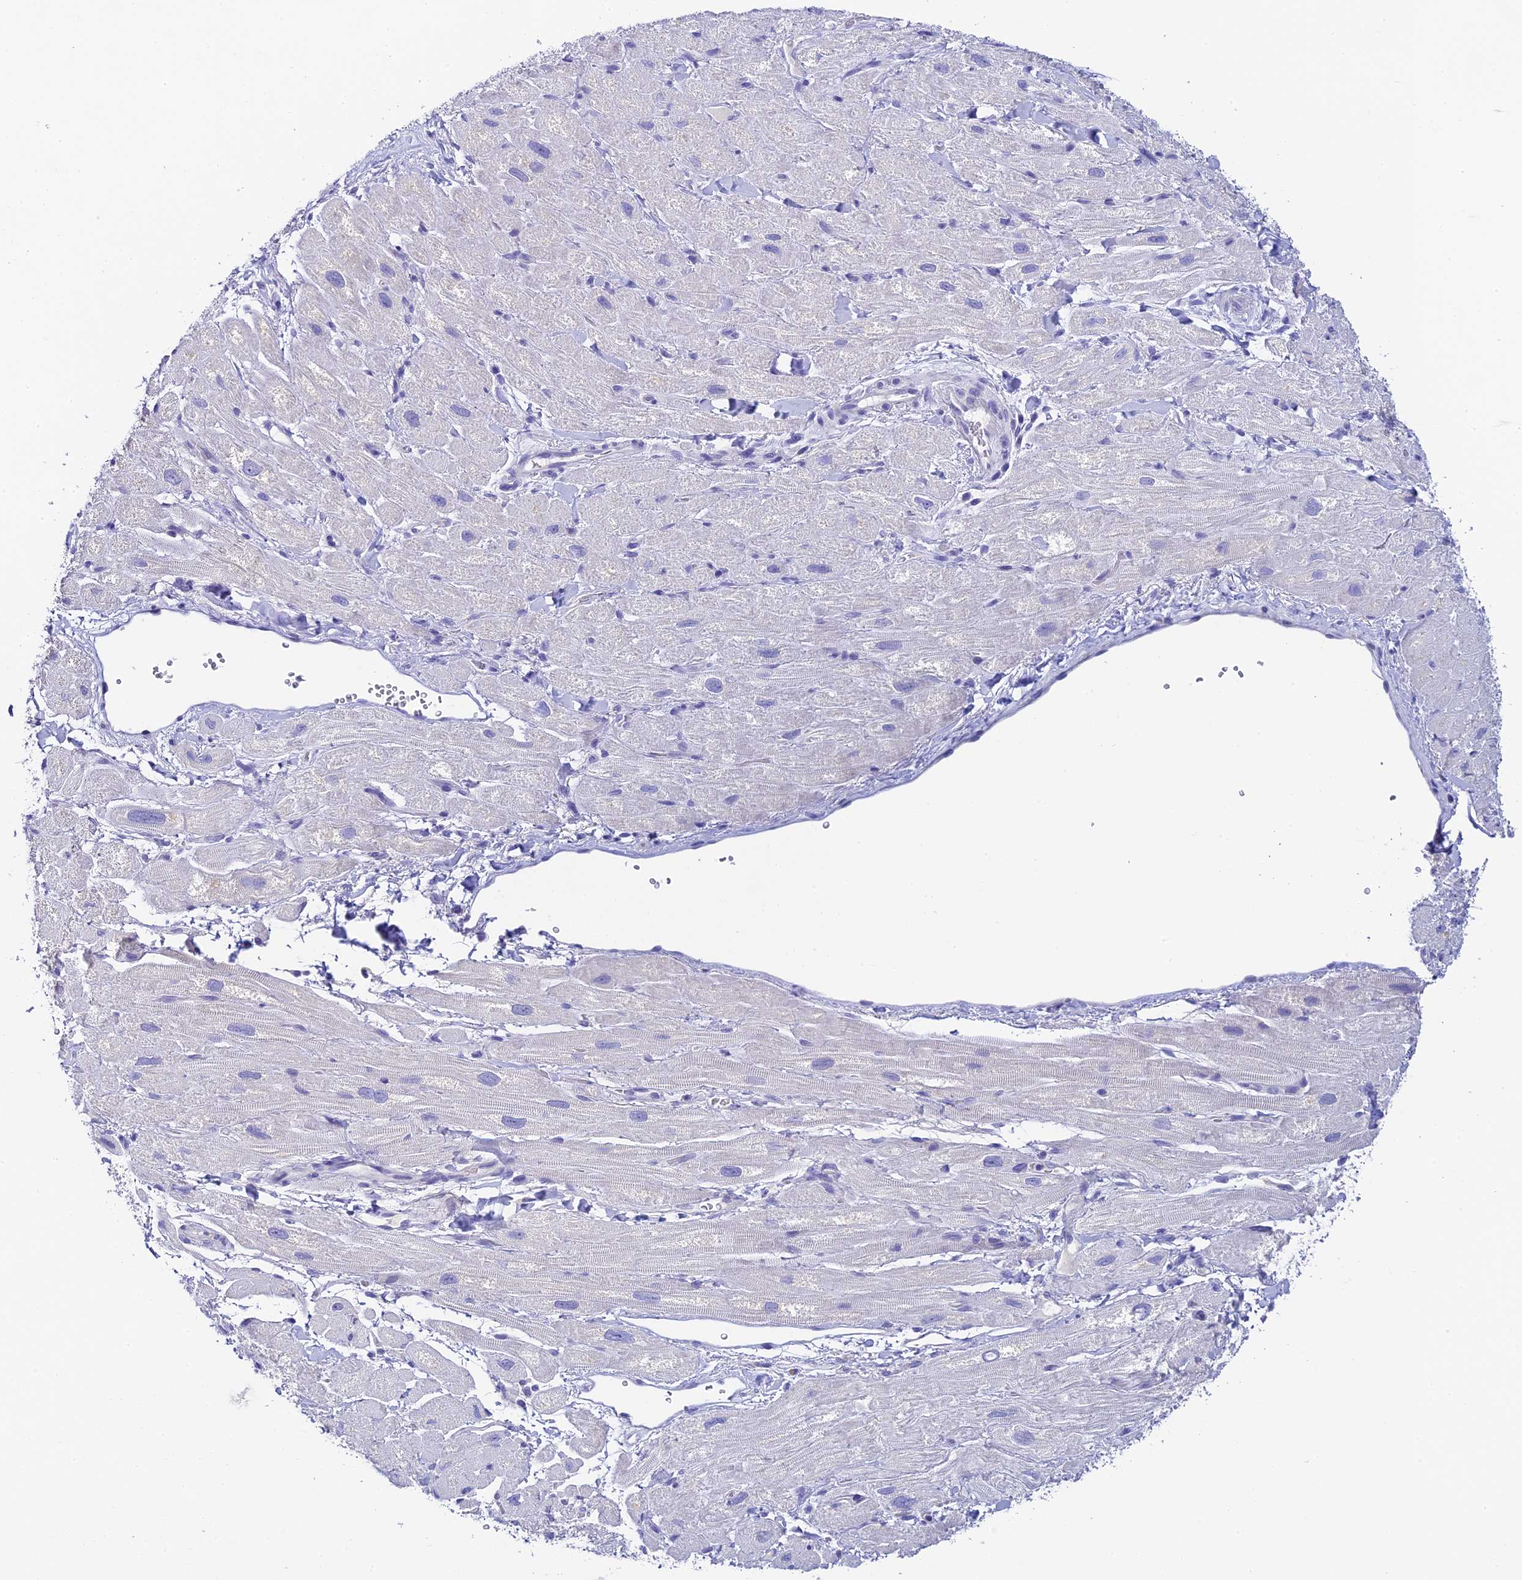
{"staining": {"intensity": "negative", "quantity": "none", "location": "none"}, "tissue": "heart muscle", "cell_type": "Cardiomyocytes", "image_type": "normal", "snomed": [{"axis": "morphology", "description": "Normal tissue, NOS"}, {"axis": "topography", "description": "Heart"}], "caption": "IHC micrograph of unremarkable heart muscle: human heart muscle stained with DAB displays no significant protein expression in cardiomyocytes. (IHC, brightfield microscopy, high magnification).", "gene": "C12orf29", "patient": {"sex": "male", "age": 65}}